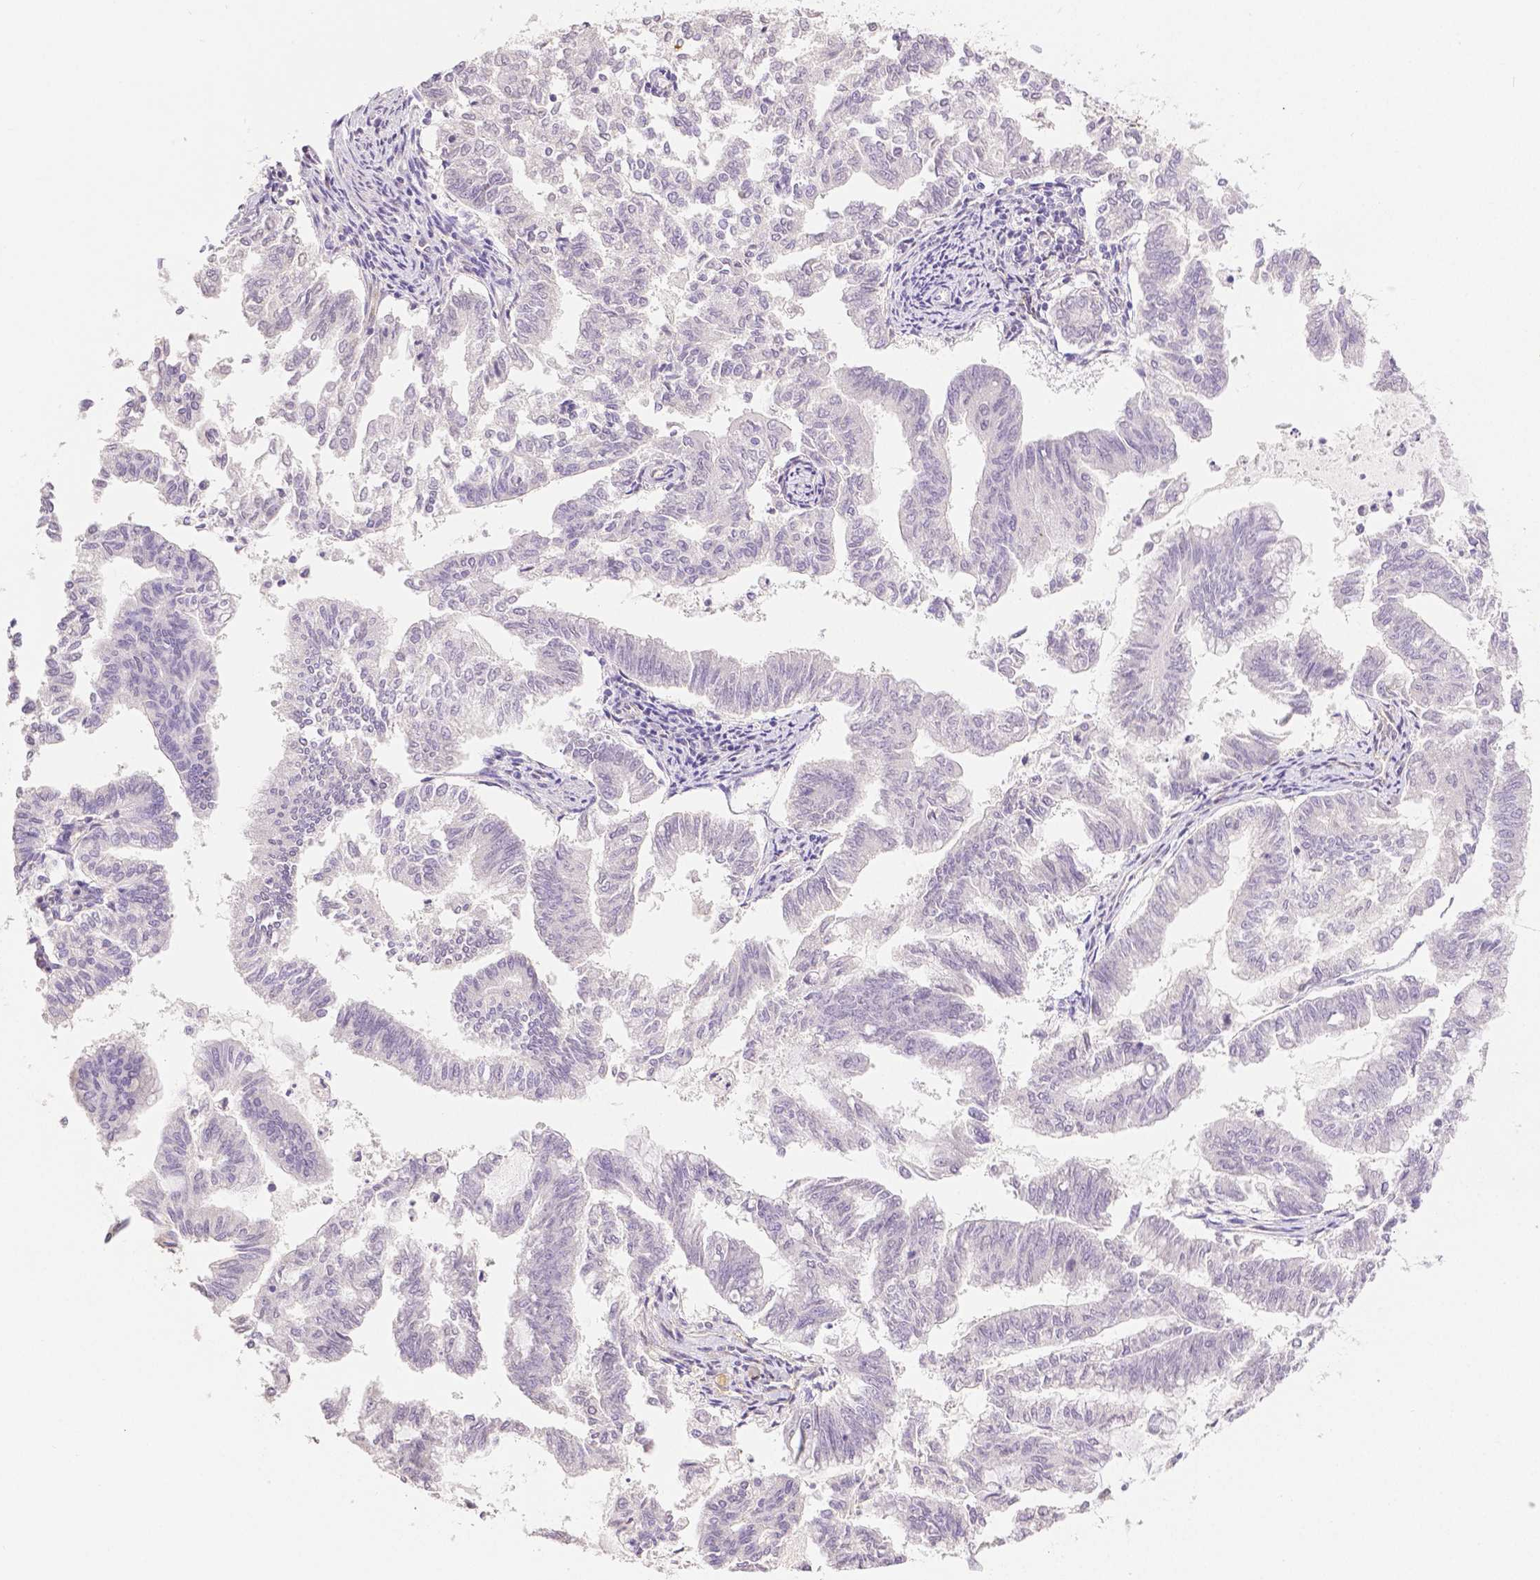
{"staining": {"intensity": "negative", "quantity": "none", "location": "none"}, "tissue": "endometrial cancer", "cell_type": "Tumor cells", "image_type": "cancer", "snomed": [{"axis": "morphology", "description": "Adenocarcinoma, NOS"}, {"axis": "topography", "description": "Endometrium"}], "caption": "Tumor cells are negative for protein expression in human endometrial adenocarcinoma.", "gene": "THY1", "patient": {"sex": "female", "age": 79}}